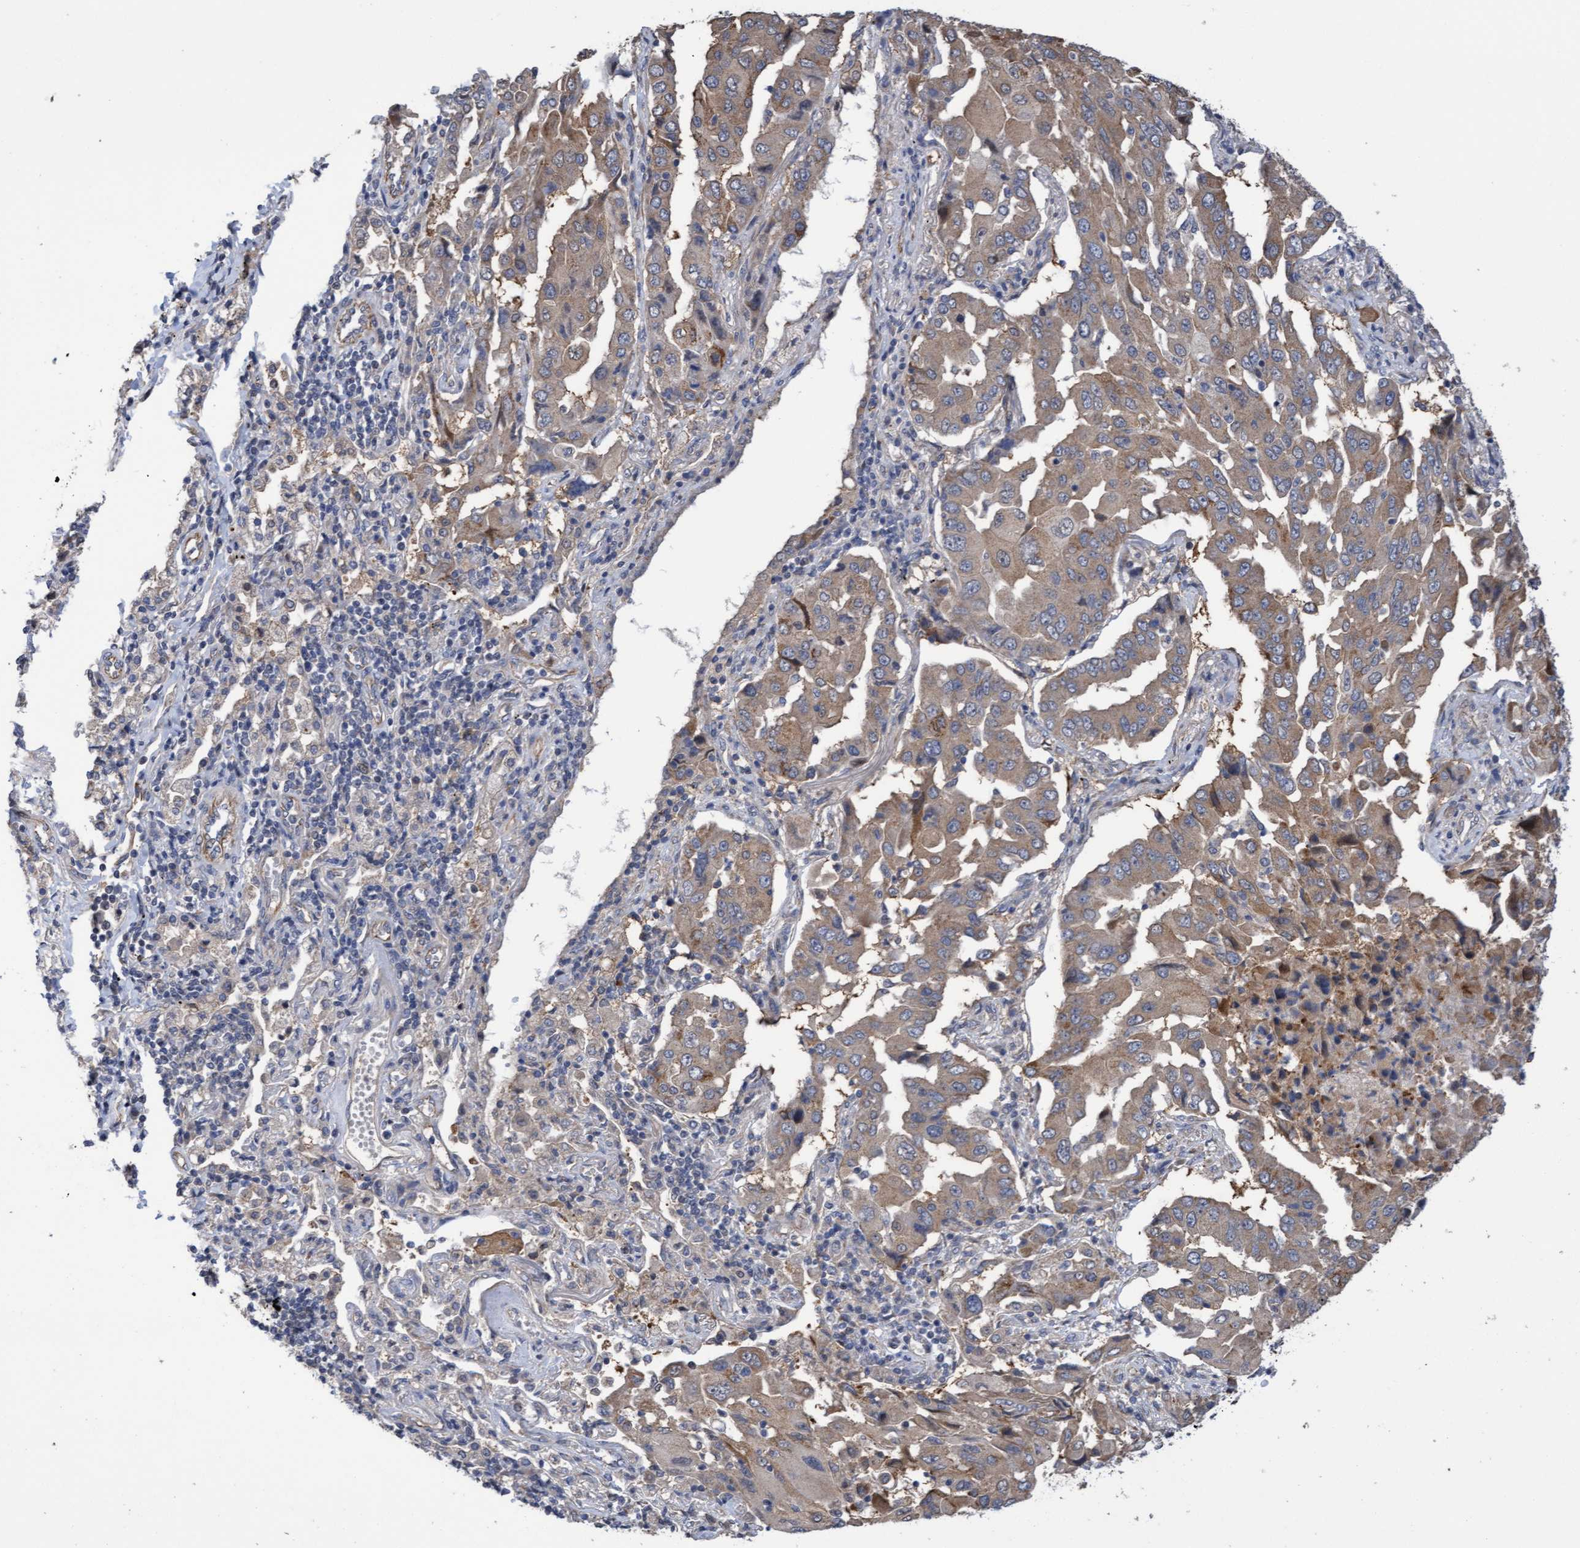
{"staining": {"intensity": "weak", "quantity": ">75%", "location": "cytoplasmic/membranous"}, "tissue": "lung cancer", "cell_type": "Tumor cells", "image_type": "cancer", "snomed": [{"axis": "morphology", "description": "Adenocarcinoma, NOS"}, {"axis": "topography", "description": "Lung"}], "caption": "Lung cancer stained with a brown dye shows weak cytoplasmic/membranous positive expression in approximately >75% of tumor cells.", "gene": "ITFG1", "patient": {"sex": "female", "age": 65}}